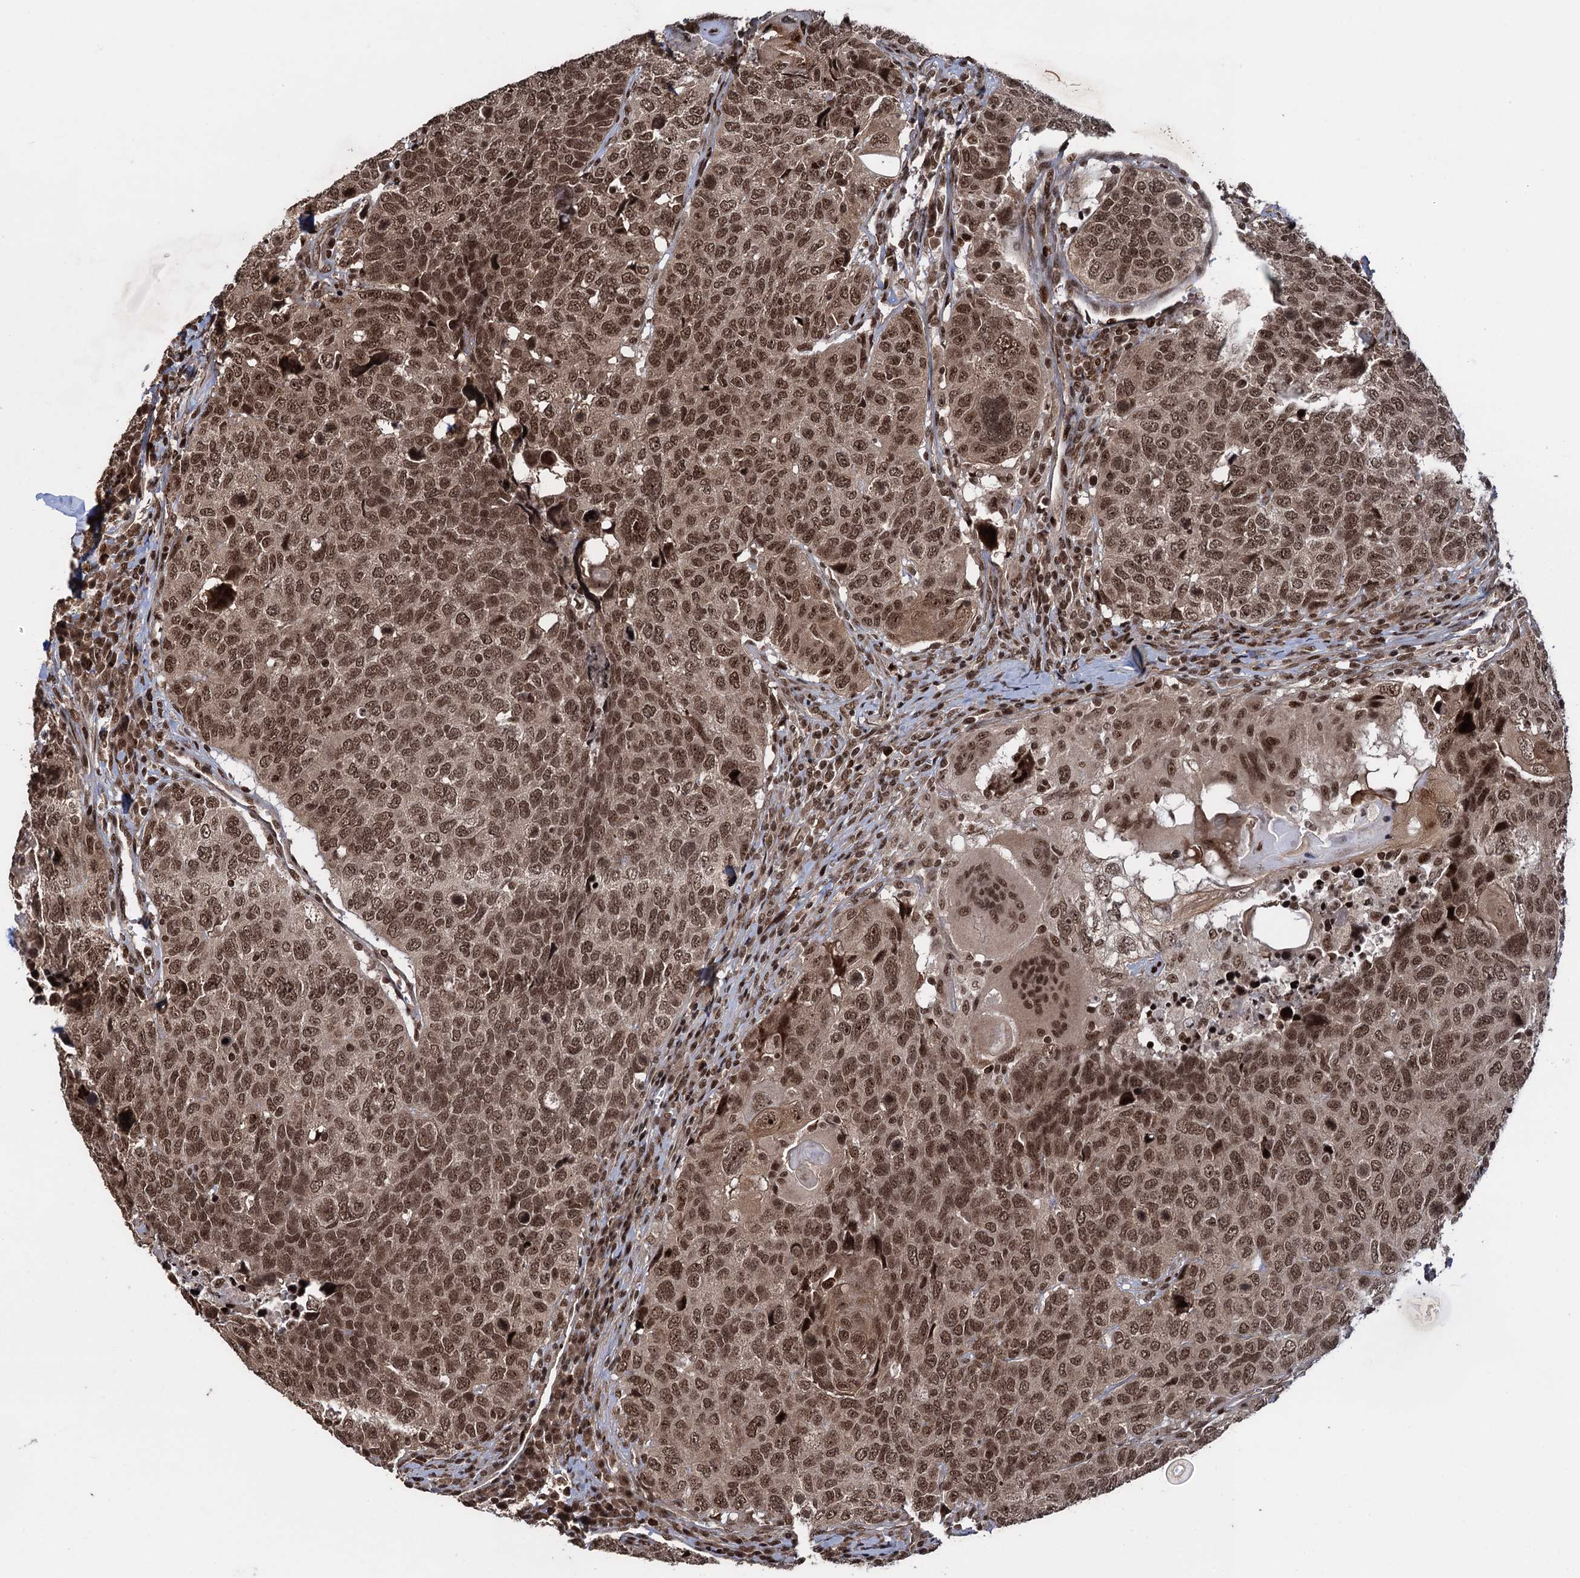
{"staining": {"intensity": "moderate", "quantity": ">75%", "location": "cytoplasmic/membranous,nuclear"}, "tissue": "head and neck cancer", "cell_type": "Tumor cells", "image_type": "cancer", "snomed": [{"axis": "morphology", "description": "Squamous cell carcinoma, NOS"}, {"axis": "topography", "description": "Head-Neck"}], "caption": "The image displays staining of head and neck squamous cell carcinoma, revealing moderate cytoplasmic/membranous and nuclear protein expression (brown color) within tumor cells.", "gene": "ZNF169", "patient": {"sex": "male", "age": 66}}